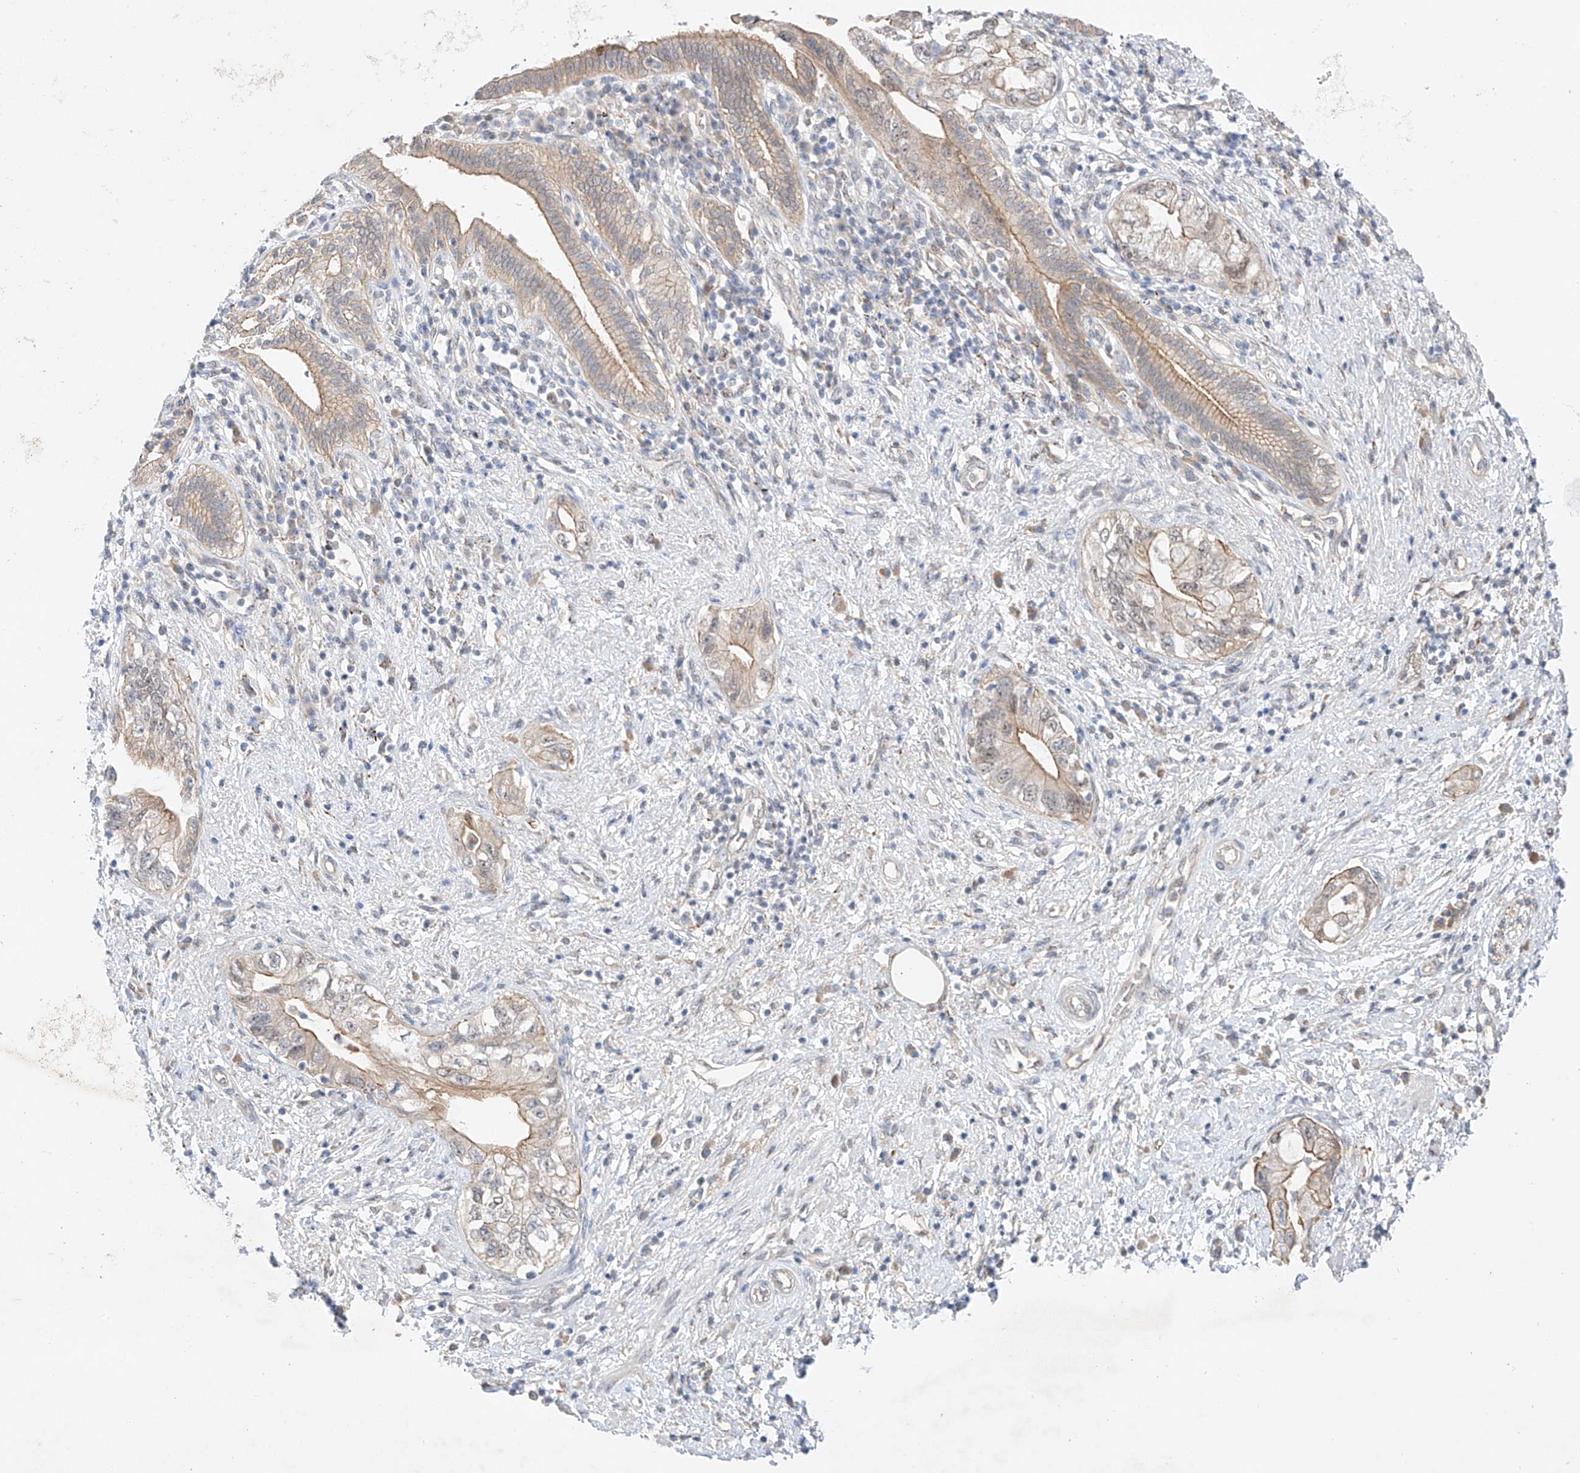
{"staining": {"intensity": "moderate", "quantity": "<25%", "location": "cytoplasmic/membranous"}, "tissue": "pancreatic cancer", "cell_type": "Tumor cells", "image_type": "cancer", "snomed": [{"axis": "morphology", "description": "Adenocarcinoma, NOS"}, {"axis": "topography", "description": "Pancreas"}], "caption": "The immunohistochemical stain shows moderate cytoplasmic/membranous expression in tumor cells of pancreatic adenocarcinoma tissue.", "gene": "IL22RA2", "patient": {"sex": "female", "age": 73}}